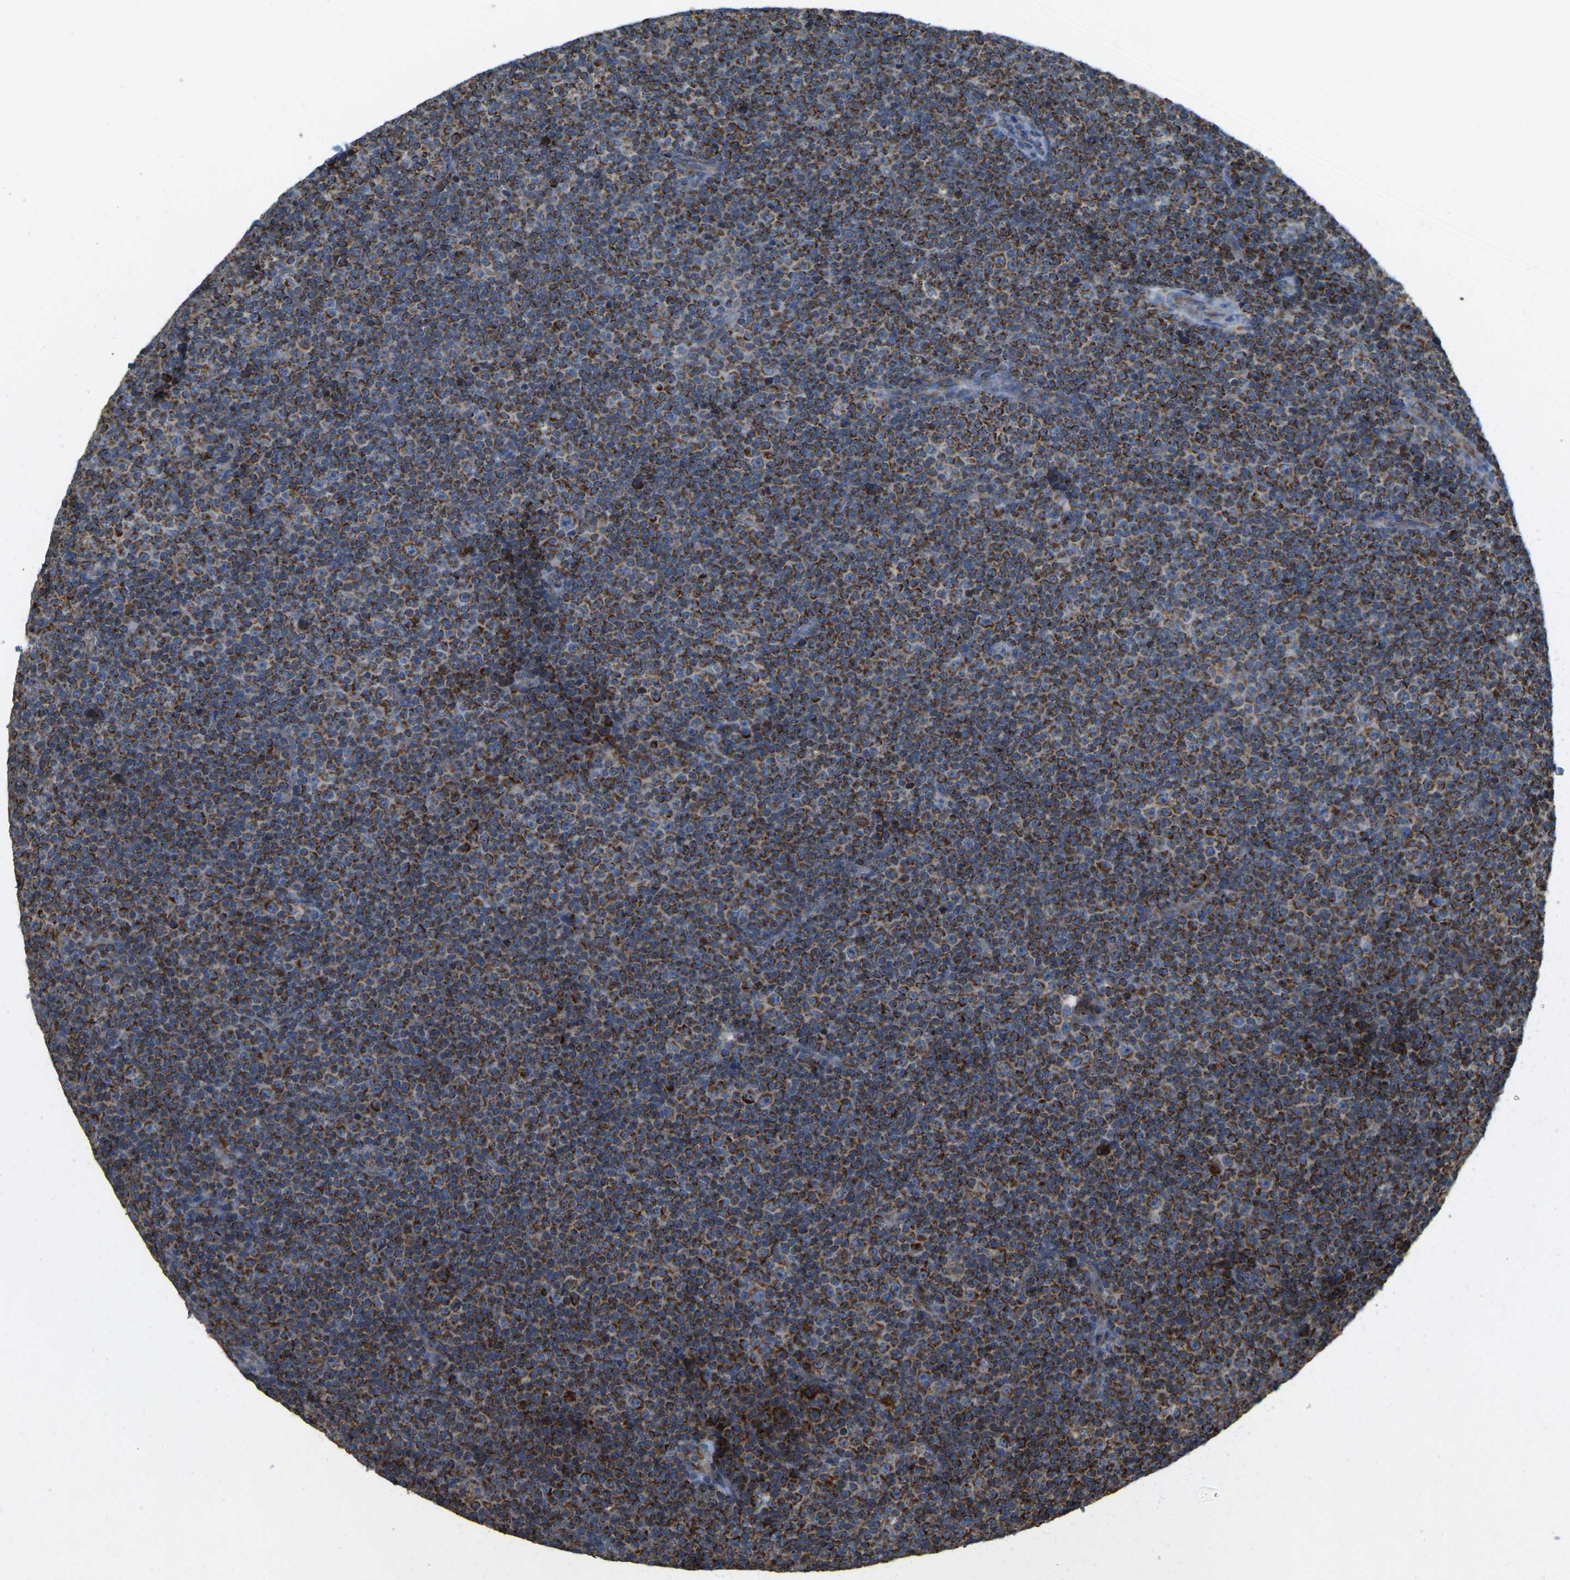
{"staining": {"intensity": "moderate", "quantity": ">75%", "location": "cytoplasmic/membranous"}, "tissue": "lymphoma", "cell_type": "Tumor cells", "image_type": "cancer", "snomed": [{"axis": "morphology", "description": "Malignant lymphoma, non-Hodgkin's type, Low grade"}, {"axis": "topography", "description": "Lymph node"}], "caption": "Human lymphoma stained for a protein (brown) displays moderate cytoplasmic/membranous positive expression in about >75% of tumor cells.", "gene": "PSMD7", "patient": {"sex": "female", "age": 67}}